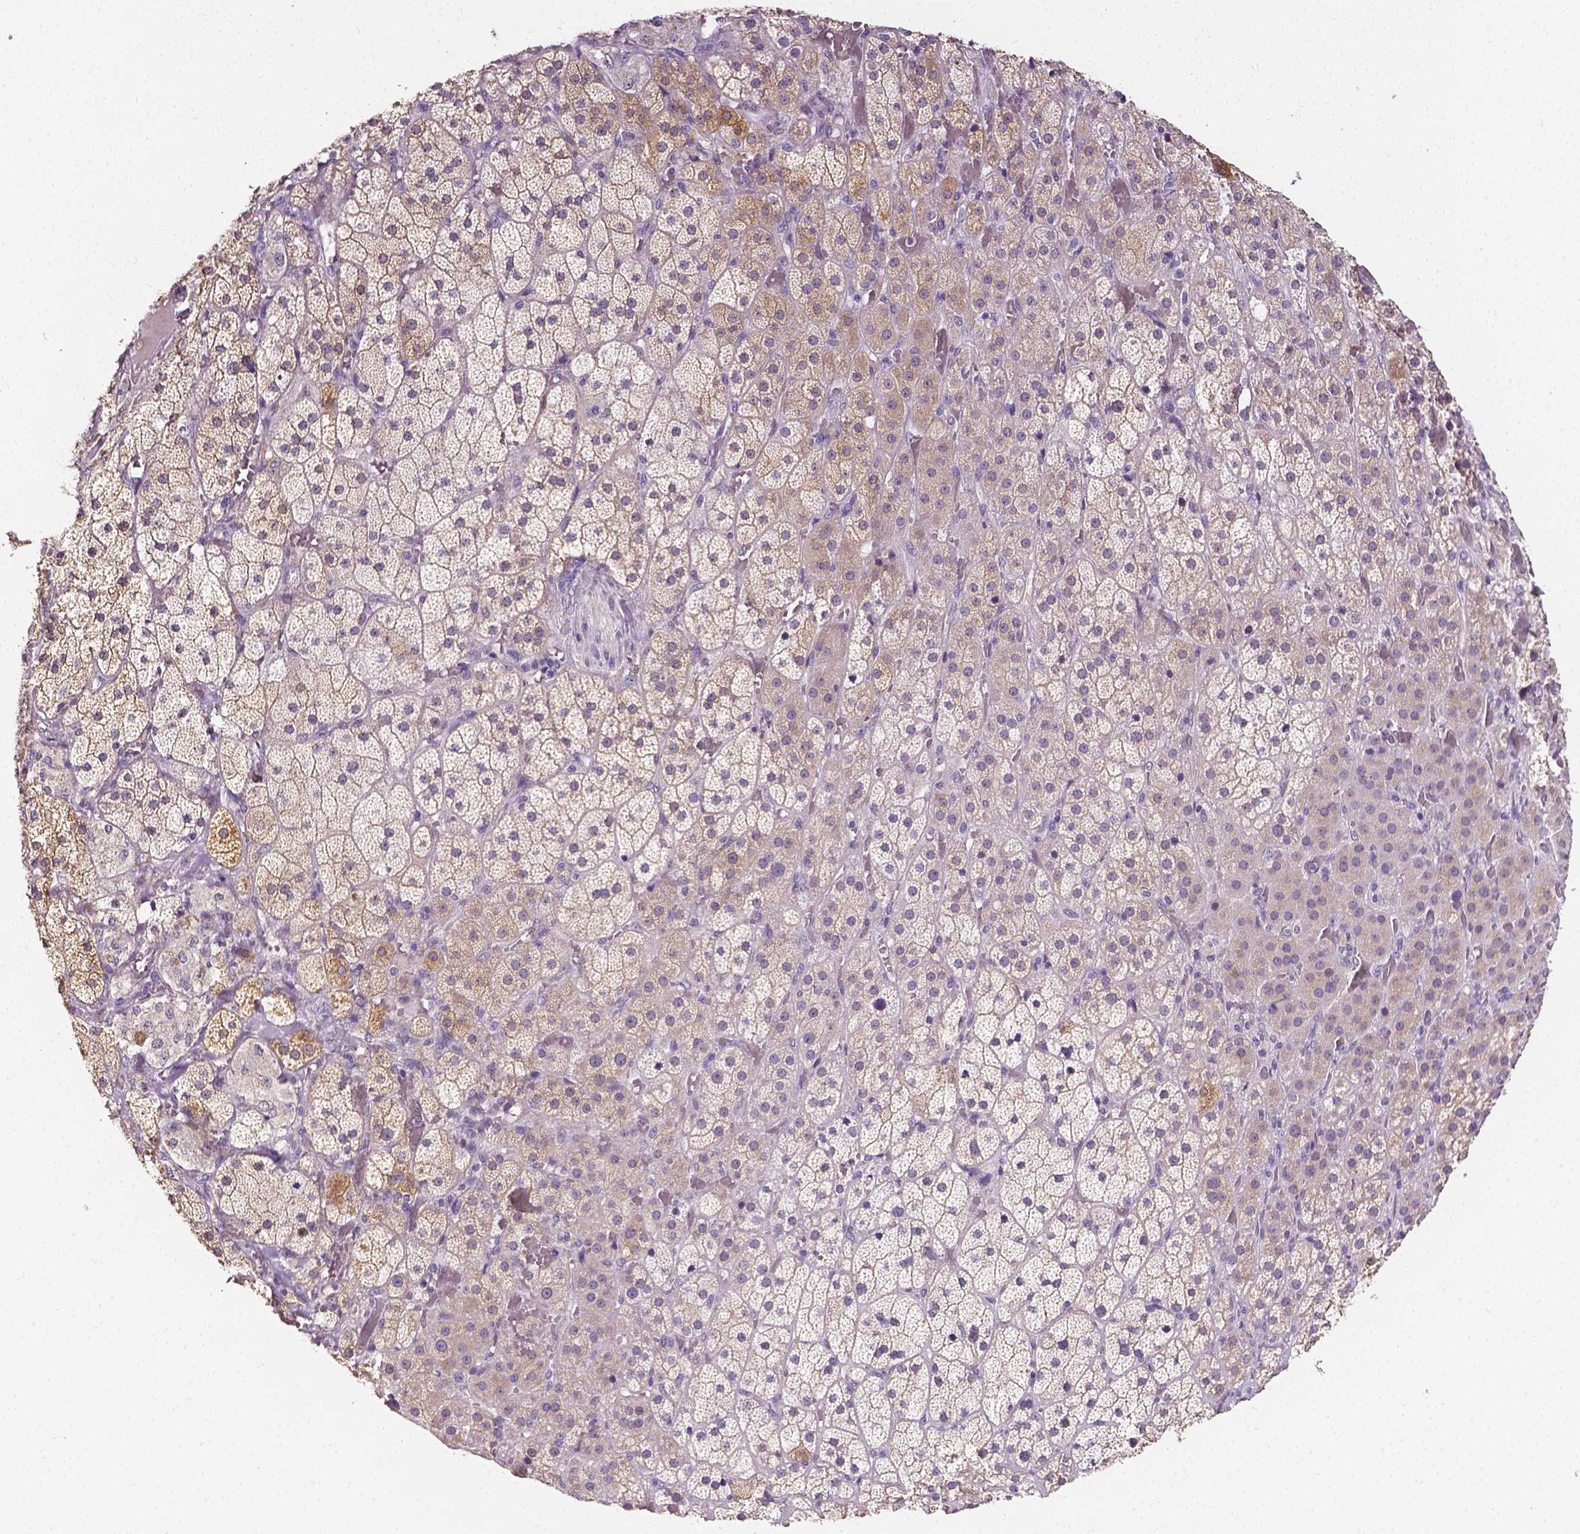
{"staining": {"intensity": "moderate", "quantity": "25%-75%", "location": "cytoplasmic/membranous,nuclear"}, "tissue": "adrenal gland", "cell_type": "Glandular cells", "image_type": "normal", "snomed": [{"axis": "morphology", "description": "Normal tissue, NOS"}, {"axis": "topography", "description": "Adrenal gland"}], "caption": "Glandular cells display medium levels of moderate cytoplasmic/membranous,nuclear staining in approximately 25%-75% of cells in unremarkable human adrenal gland.", "gene": "PSAT1", "patient": {"sex": "male", "age": 57}}